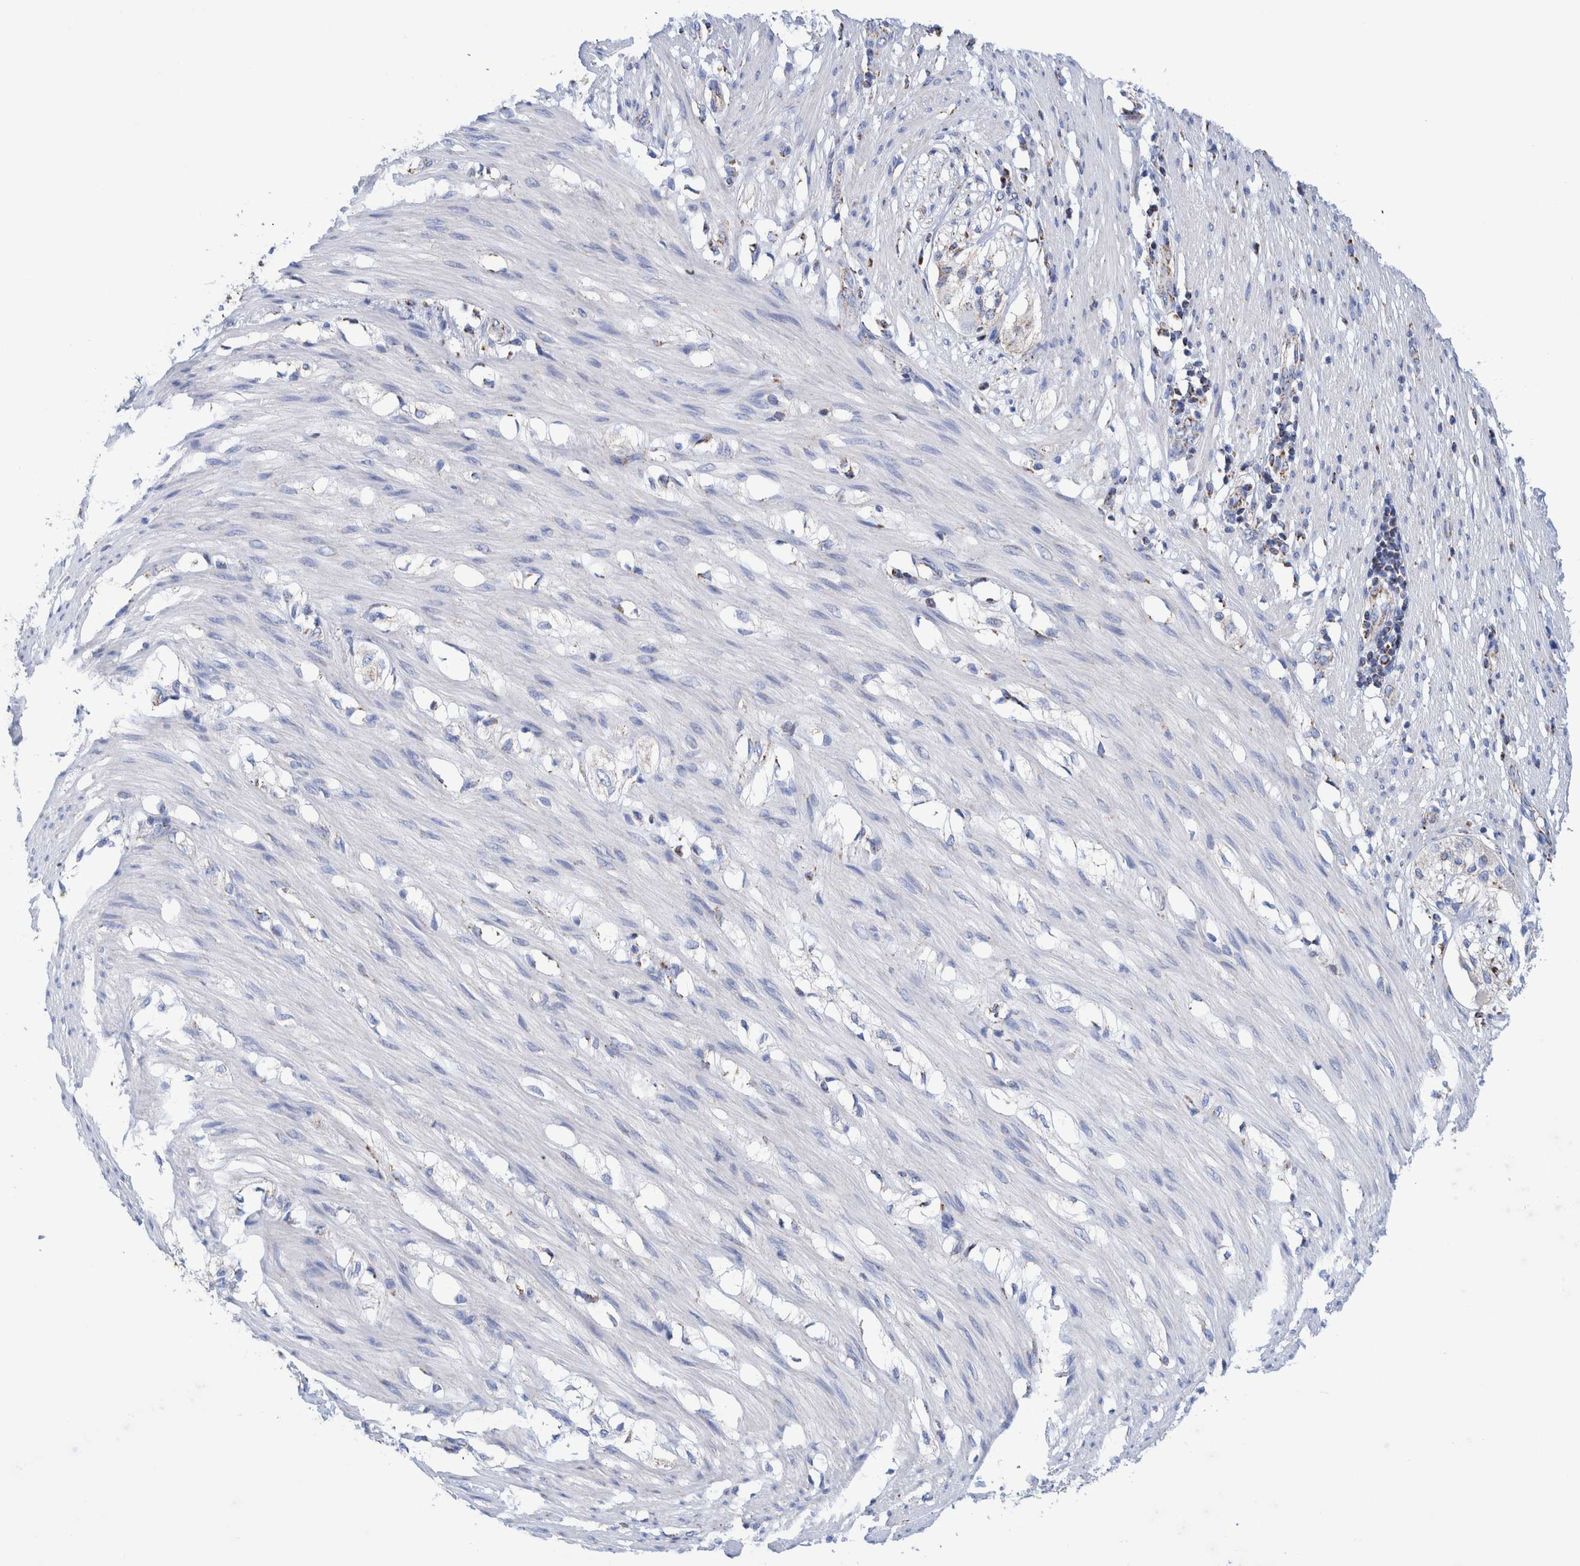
{"staining": {"intensity": "negative", "quantity": "none", "location": "none"}, "tissue": "smooth muscle", "cell_type": "Smooth muscle cells", "image_type": "normal", "snomed": [{"axis": "morphology", "description": "Normal tissue, NOS"}, {"axis": "morphology", "description": "Adenocarcinoma, NOS"}, {"axis": "topography", "description": "Smooth muscle"}, {"axis": "topography", "description": "Colon"}], "caption": "There is no significant positivity in smooth muscle cells of smooth muscle.", "gene": "DECR1", "patient": {"sex": "male", "age": 14}}